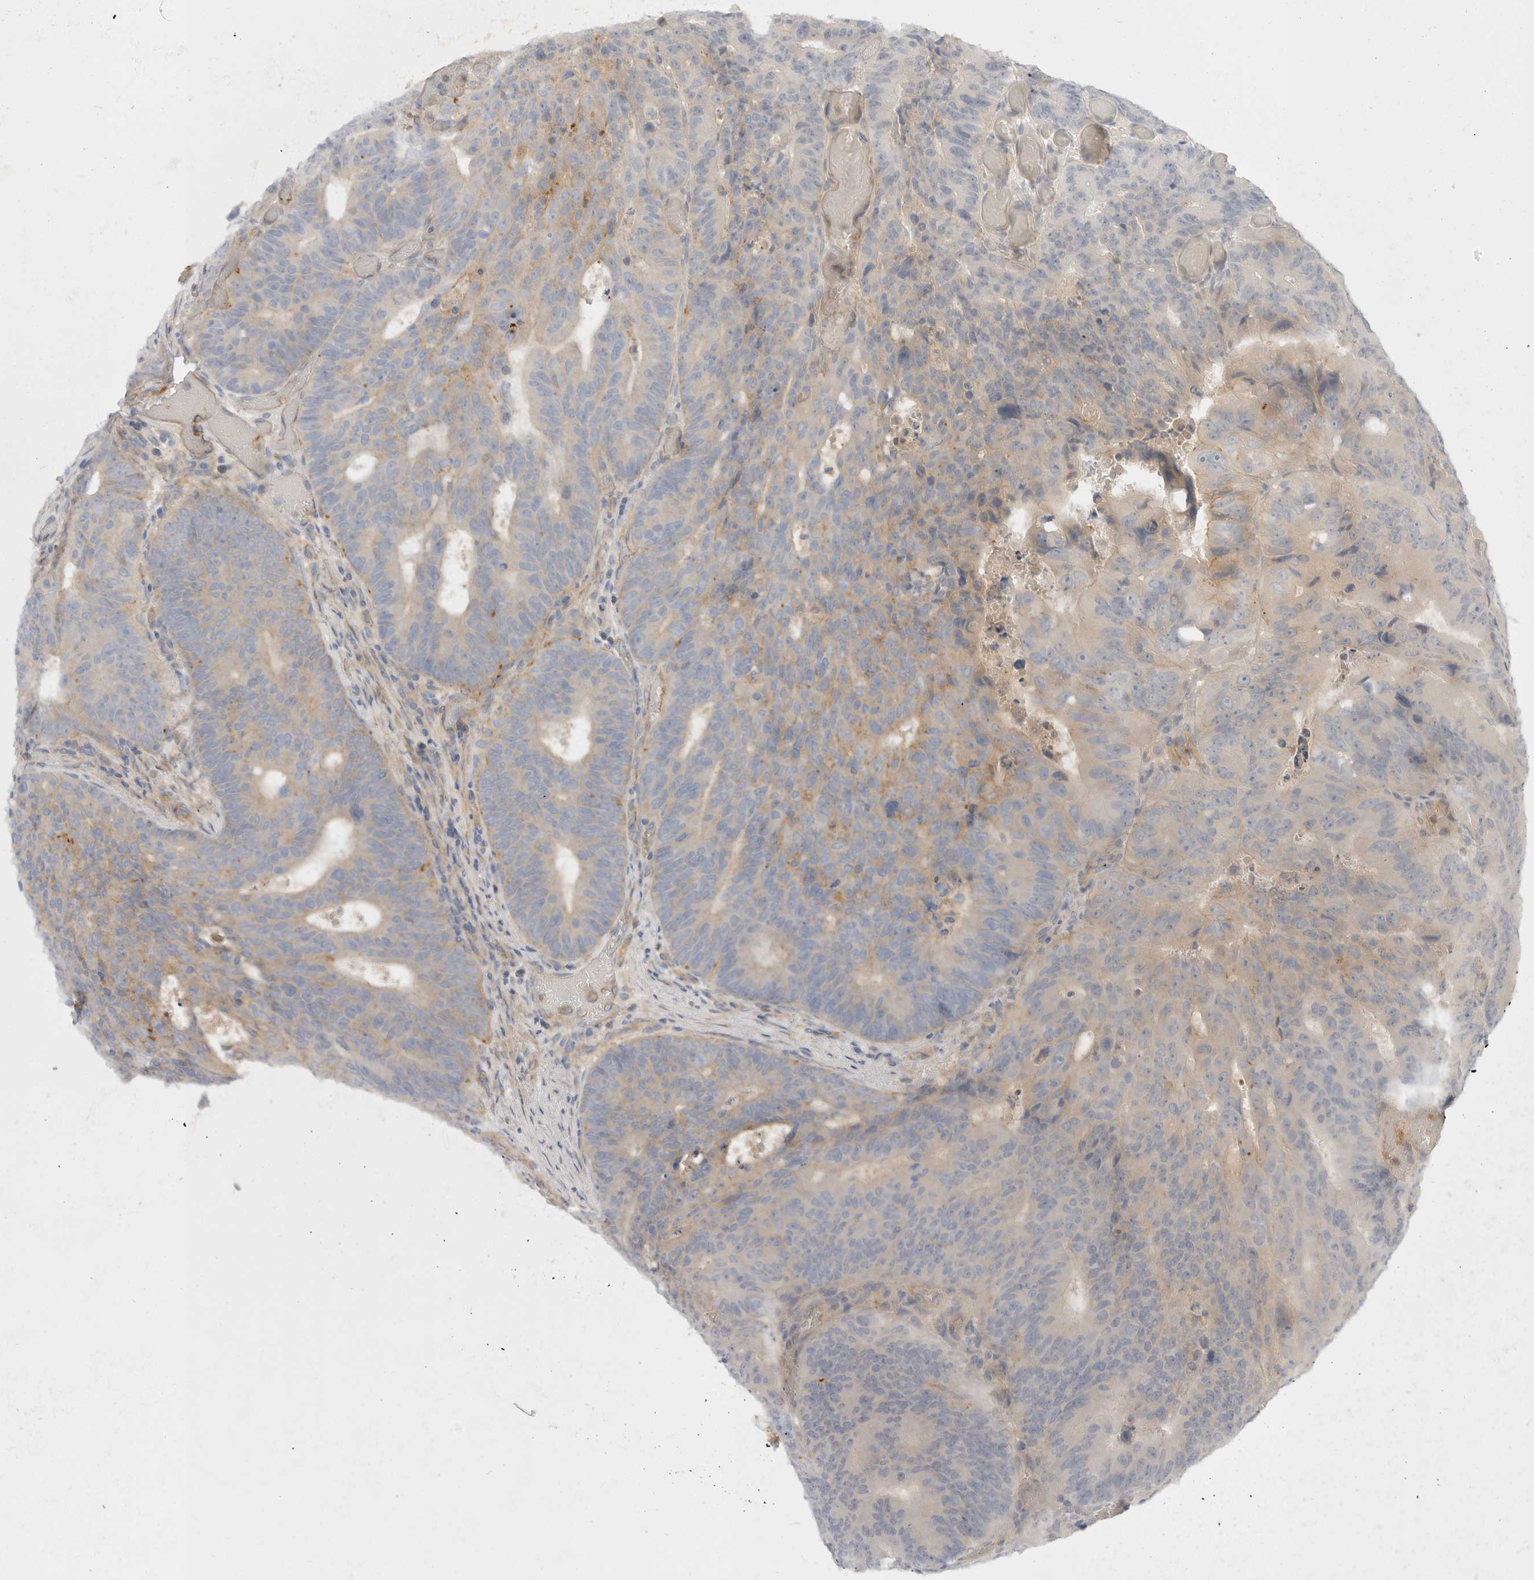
{"staining": {"intensity": "weak", "quantity": "<25%", "location": "cytoplasmic/membranous"}, "tissue": "colorectal cancer", "cell_type": "Tumor cells", "image_type": "cancer", "snomed": [{"axis": "morphology", "description": "Adenocarcinoma, NOS"}, {"axis": "topography", "description": "Colon"}], "caption": "This histopathology image is of colorectal cancer stained with immunohistochemistry to label a protein in brown with the nuclei are counter-stained blue. There is no positivity in tumor cells. (Brightfield microscopy of DAB IHC at high magnification).", "gene": "TOM1L2", "patient": {"sex": "male", "age": 87}}